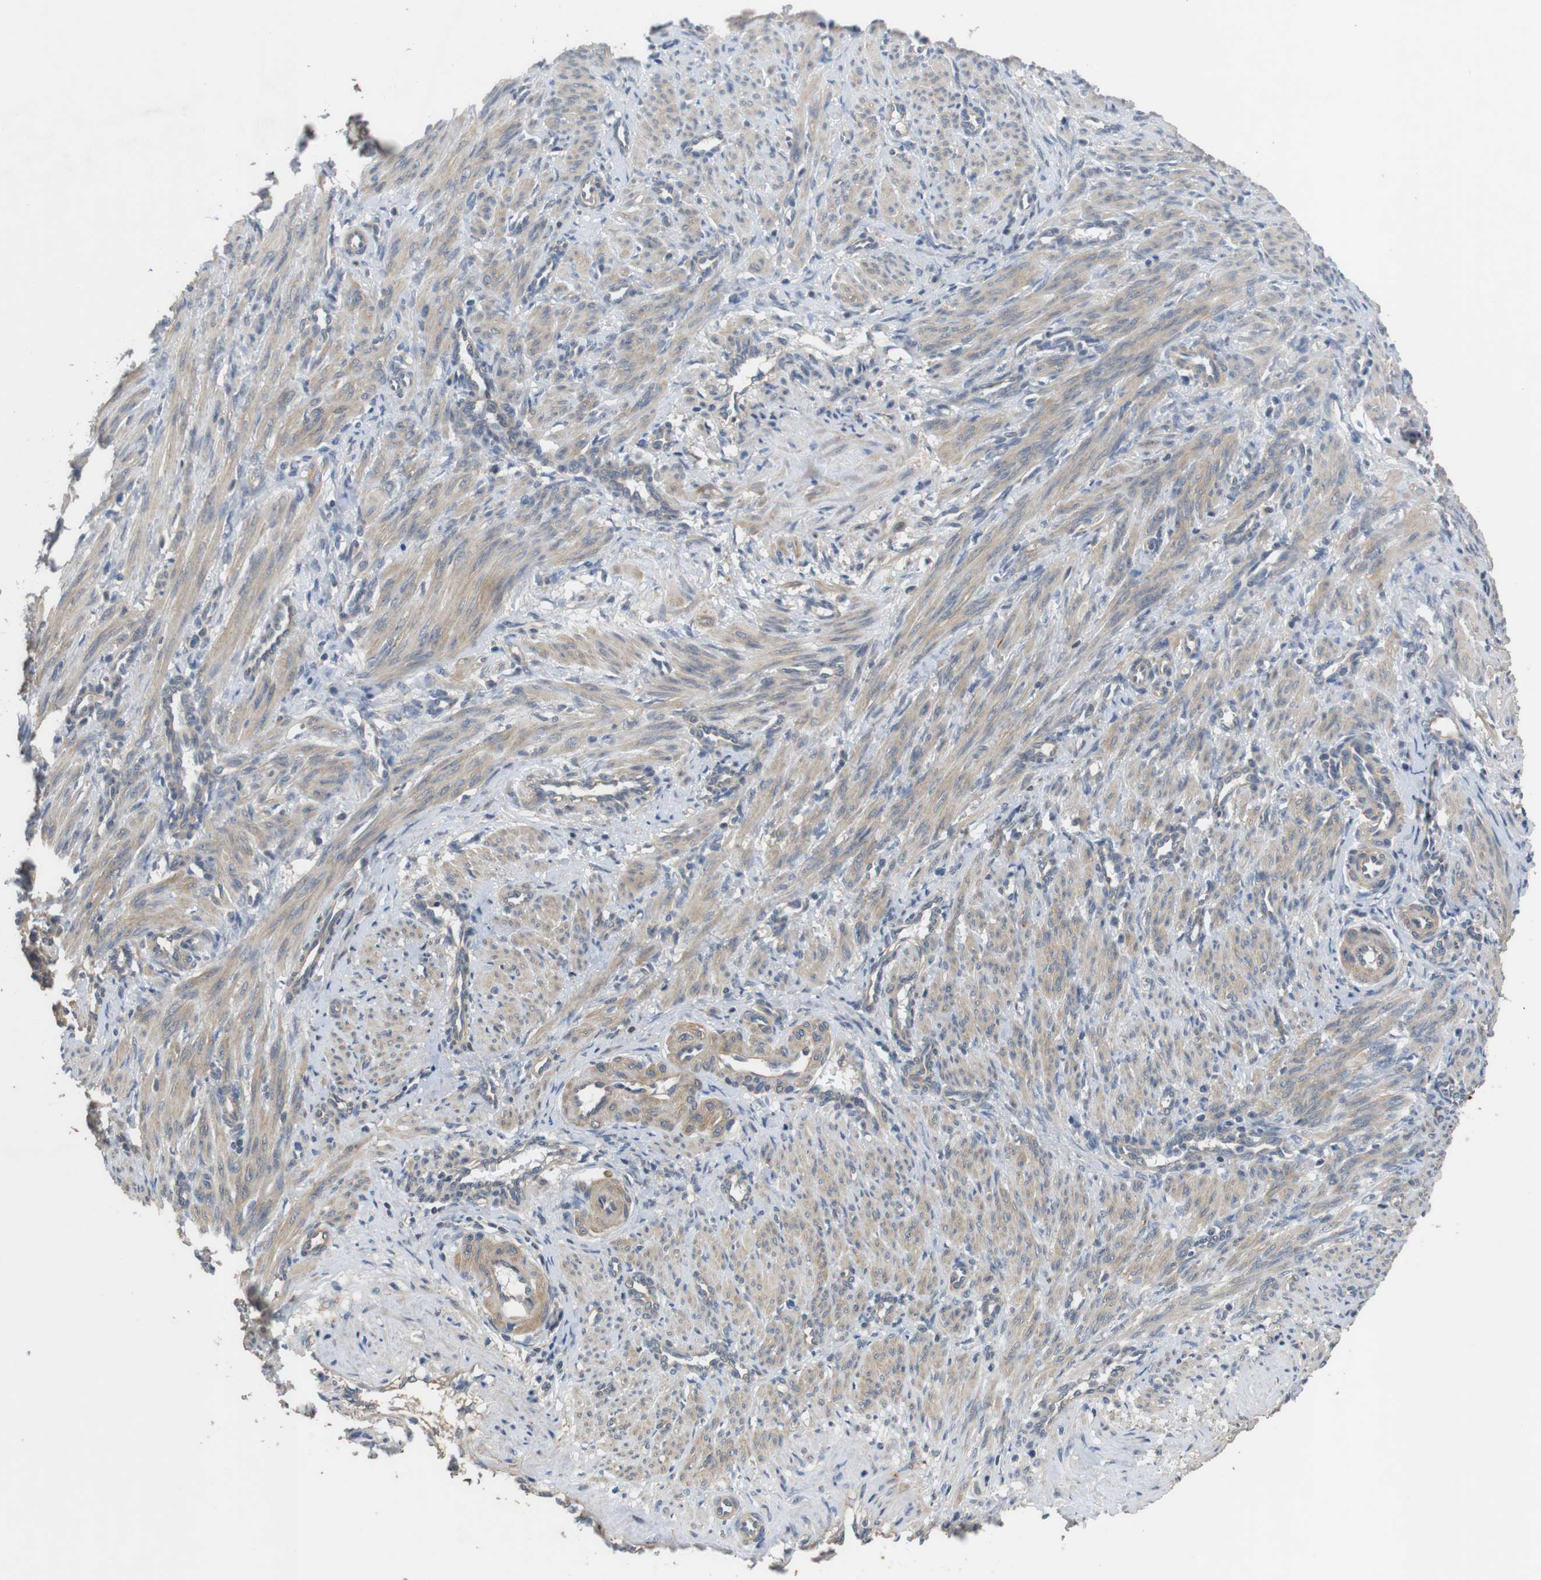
{"staining": {"intensity": "weak", "quantity": "25%-75%", "location": "cytoplasmic/membranous"}, "tissue": "smooth muscle", "cell_type": "Smooth muscle cells", "image_type": "normal", "snomed": [{"axis": "morphology", "description": "Normal tissue, NOS"}, {"axis": "topography", "description": "Endometrium"}], "caption": "Protein staining of benign smooth muscle demonstrates weak cytoplasmic/membranous staining in approximately 25%-75% of smooth muscle cells.", "gene": "ADGRL3", "patient": {"sex": "female", "age": 33}}